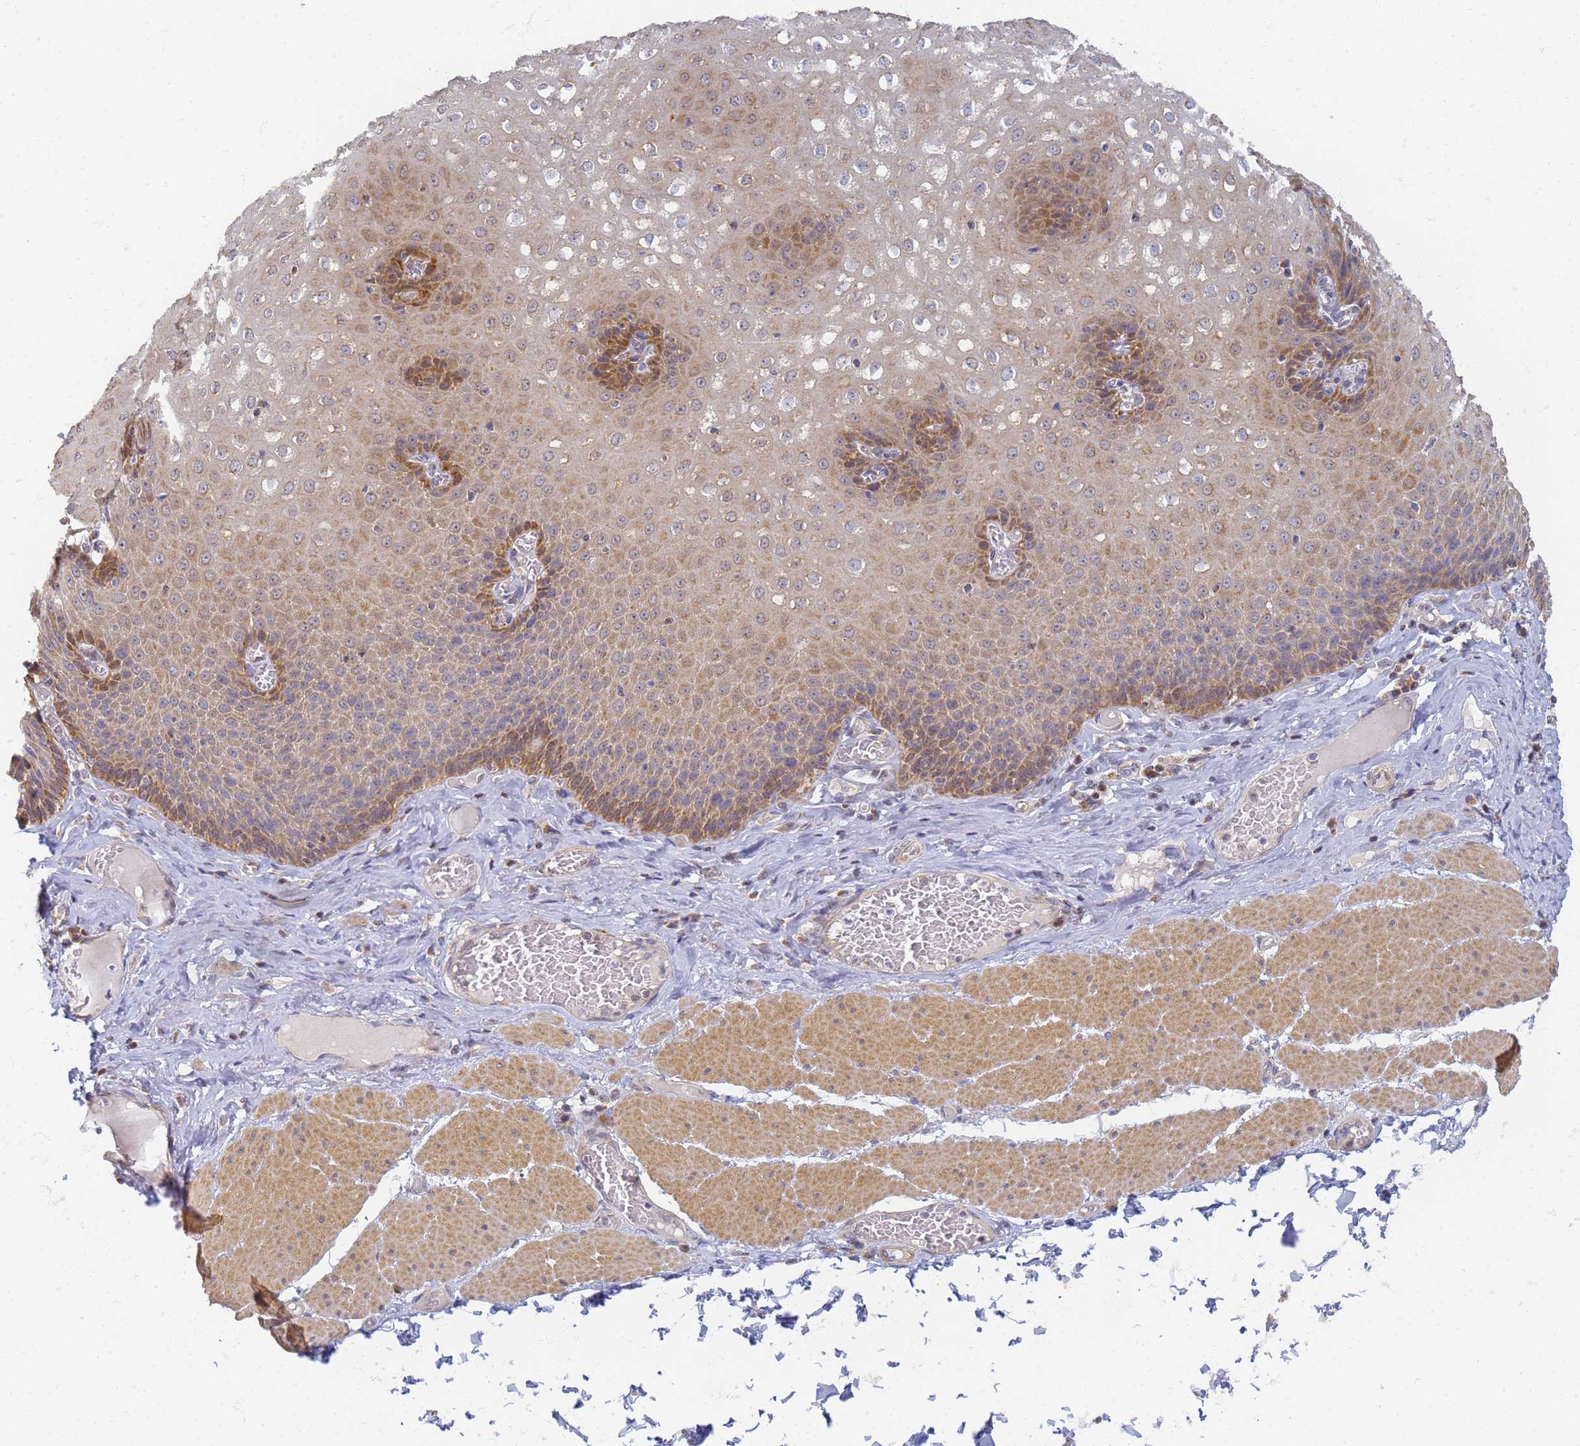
{"staining": {"intensity": "moderate", "quantity": "25%-75%", "location": "cytoplasmic/membranous"}, "tissue": "esophagus", "cell_type": "Squamous epithelial cells", "image_type": "normal", "snomed": [{"axis": "morphology", "description": "Normal tissue, NOS"}, {"axis": "topography", "description": "Esophagus"}], "caption": "Squamous epithelial cells show medium levels of moderate cytoplasmic/membranous staining in approximately 25%-75% of cells in unremarkable esophagus. The staining is performed using DAB brown chromogen to label protein expression. The nuclei are counter-stained blue using hematoxylin.", "gene": "UTP23", "patient": {"sex": "male", "age": 60}}